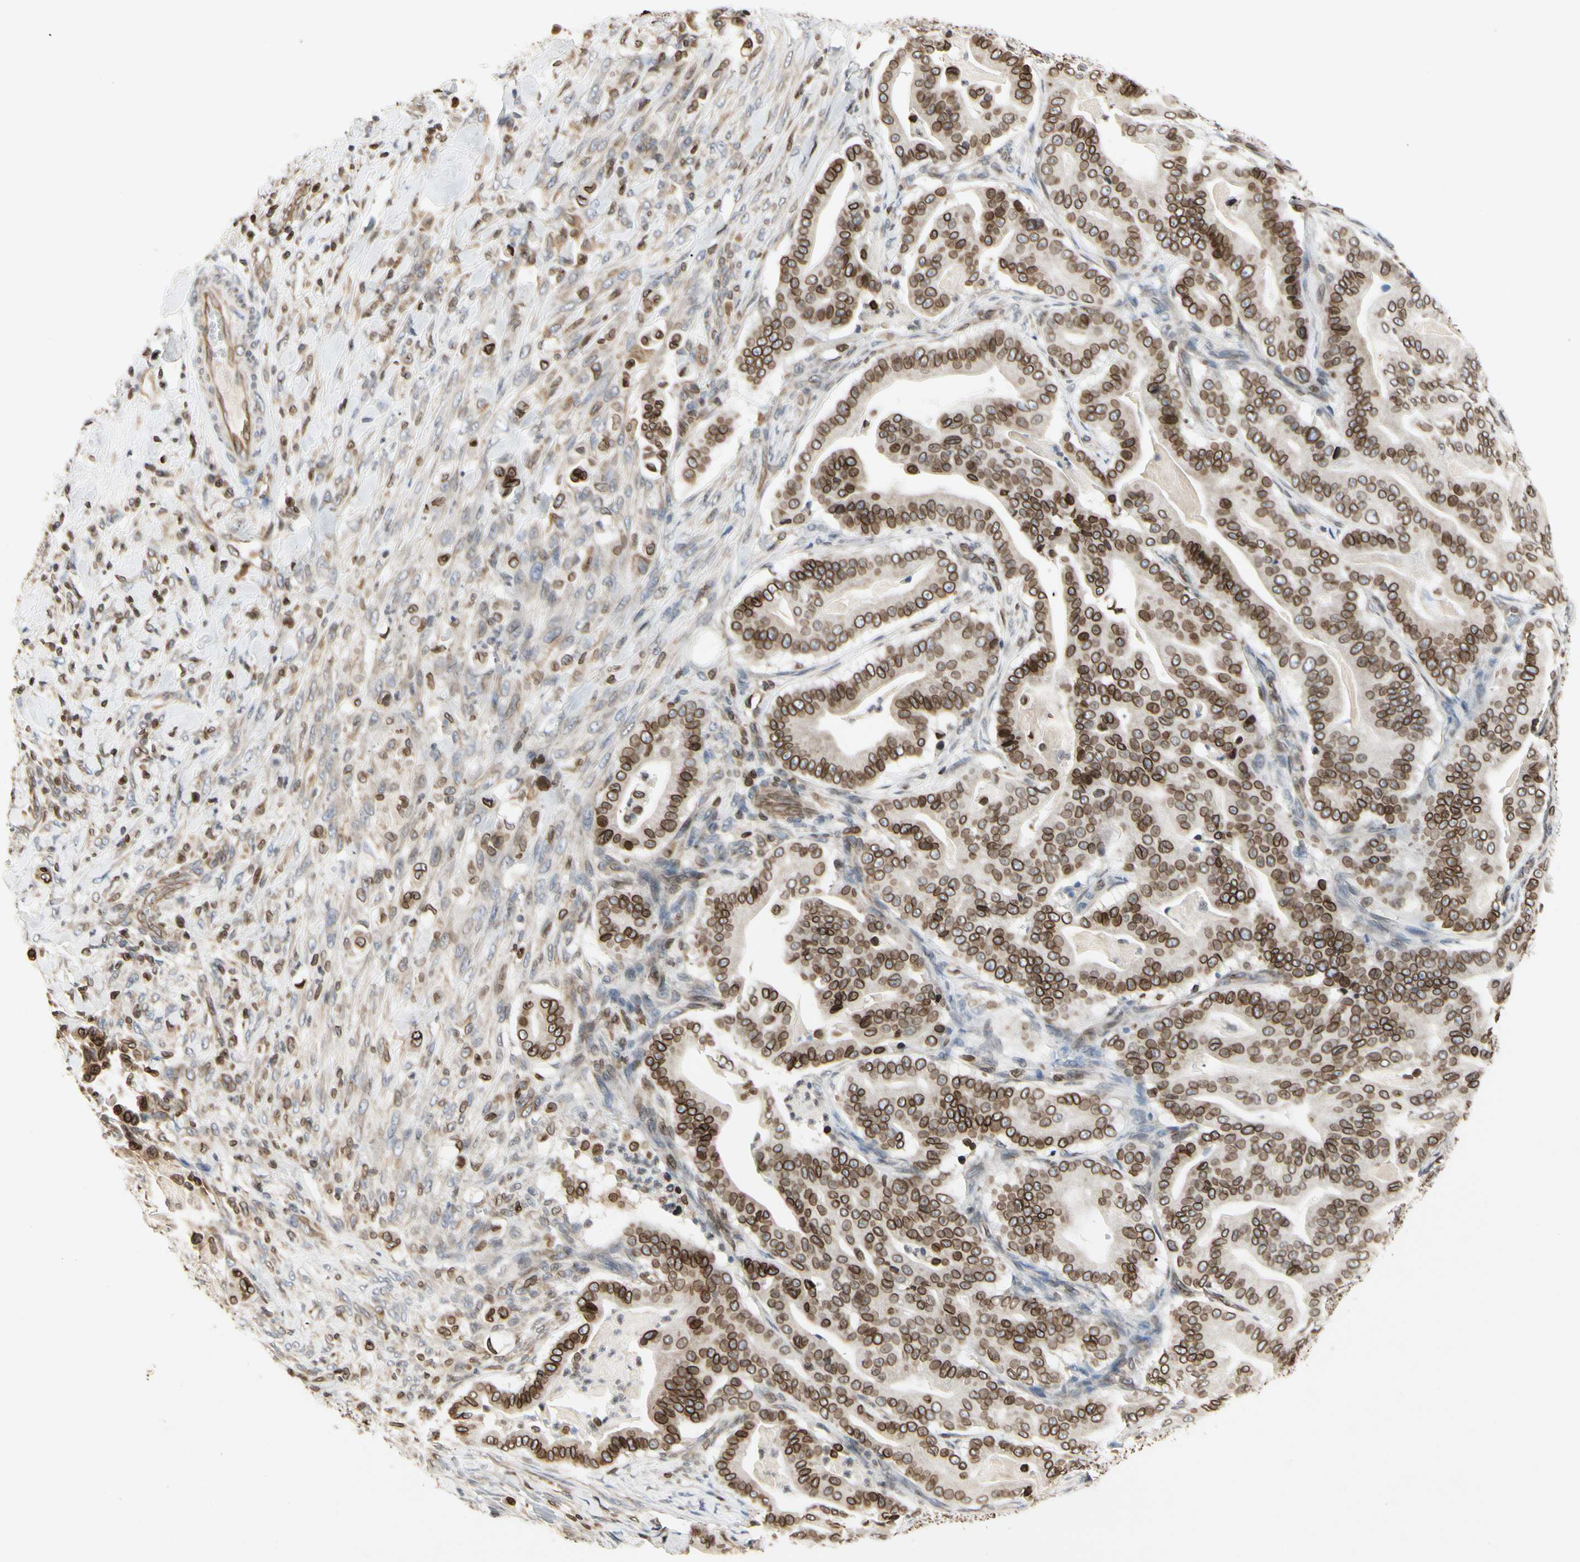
{"staining": {"intensity": "strong", "quantity": ">75%", "location": "cytoplasmic/membranous,nuclear"}, "tissue": "pancreatic cancer", "cell_type": "Tumor cells", "image_type": "cancer", "snomed": [{"axis": "morphology", "description": "Adenocarcinoma, NOS"}, {"axis": "topography", "description": "Pancreas"}], "caption": "Pancreatic adenocarcinoma was stained to show a protein in brown. There is high levels of strong cytoplasmic/membranous and nuclear positivity in about >75% of tumor cells. The staining was performed using DAB (3,3'-diaminobenzidine) to visualize the protein expression in brown, while the nuclei were stained in blue with hematoxylin (Magnification: 20x).", "gene": "TMPO", "patient": {"sex": "male", "age": 63}}